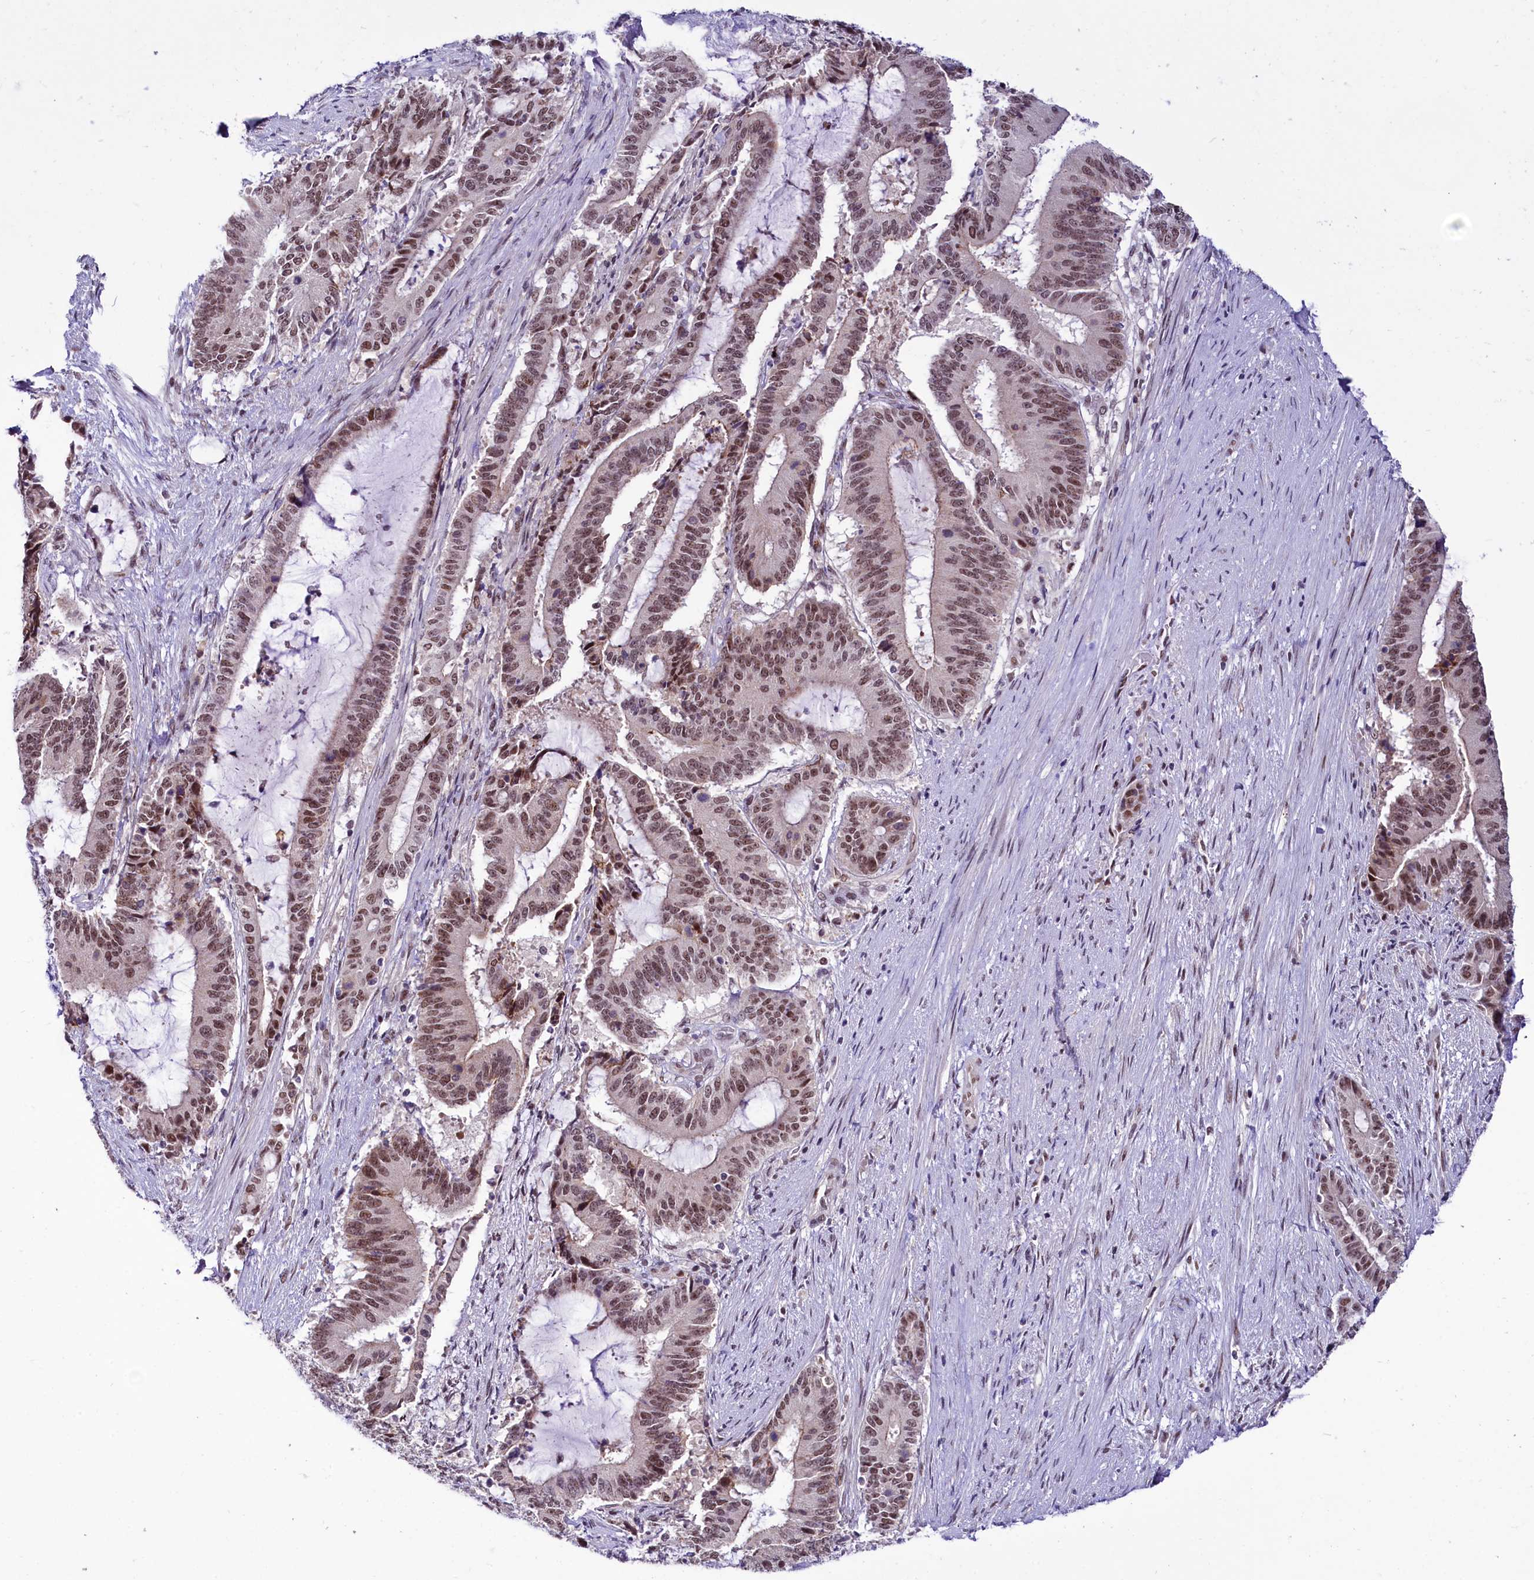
{"staining": {"intensity": "moderate", "quantity": ">75%", "location": "nuclear"}, "tissue": "liver cancer", "cell_type": "Tumor cells", "image_type": "cancer", "snomed": [{"axis": "morphology", "description": "Normal tissue, NOS"}, {"axis": "morphology", "description": "Cholangiocarcinoma"}, {"axis": "topography", "description": "Liver"}, {"axis": "topography", "description": "Peripheral nerve tissue"}], "caption": "High-power microscopy captured an immunohistochemistry (IHC) histopathology image of liver cholangiocarcinoma, revealing moderate nuclear staining in about >75% of tumor cells.", "gene": "SCAF11", "patient": {"sex": "female", "age": 73}}